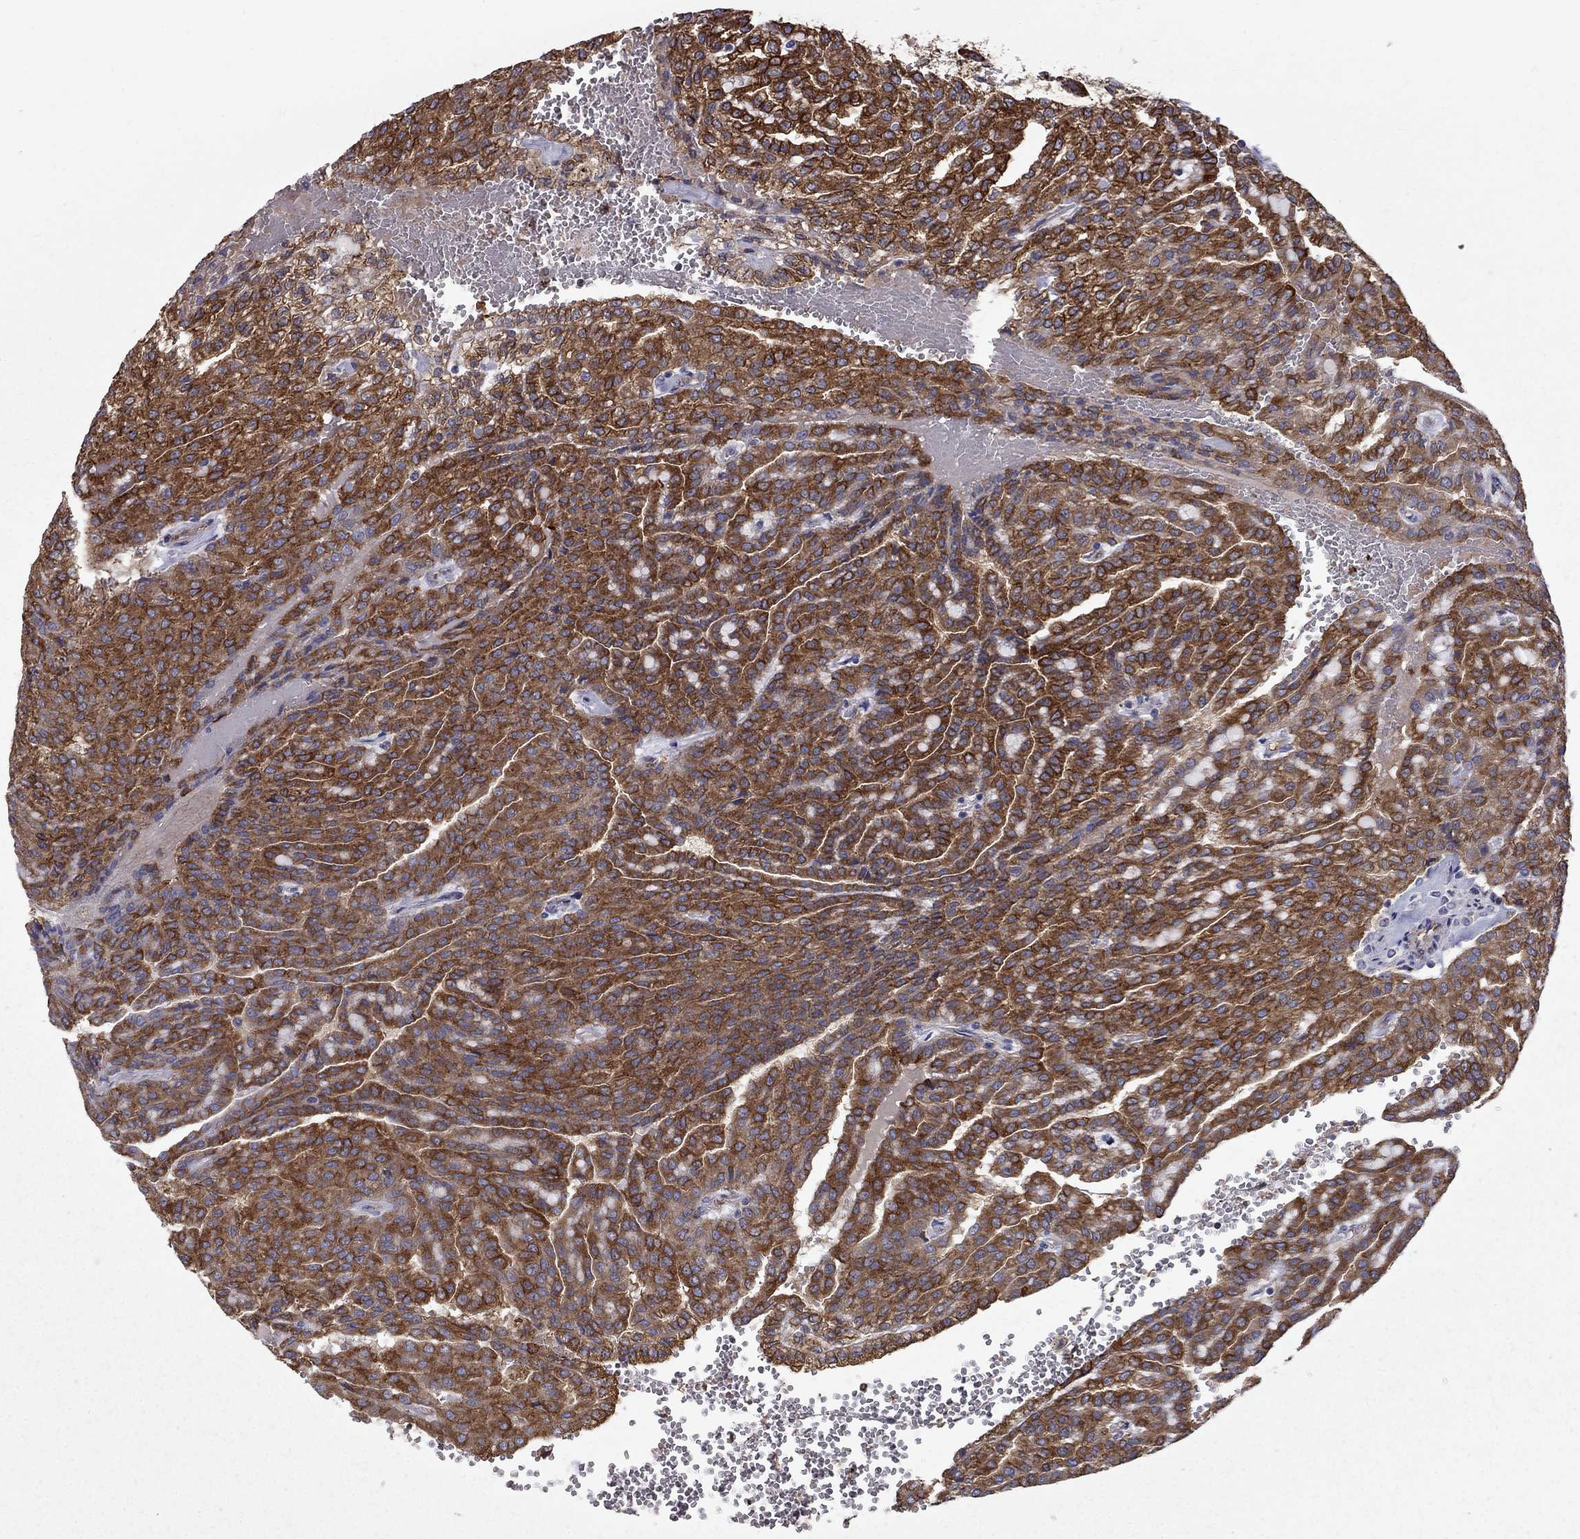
{"staining": {"intensity": "strong", "quantity": ">75%", "location": "cytoplasmic/membranous"}, "tissue": "renal cancer", "cell_type": "Tumor cells", "image_type": "cancer", "snomed": [{"axis": "morphology", "description": "Adenocarcinoma, NOS"}, {"axis": "topography", "description": "Kidney"}], "caption": "Immunohistochemical staining of renal adenocarcinoma displays high levels of strong cytoplasmic/membranous protein positivity in approximately >75% of tumor cells. (DAB = brown stain, brightfield microscopy at high magnification).", "gene": "EIF4E3", "patient": {"sex": "male", "age": 63}}